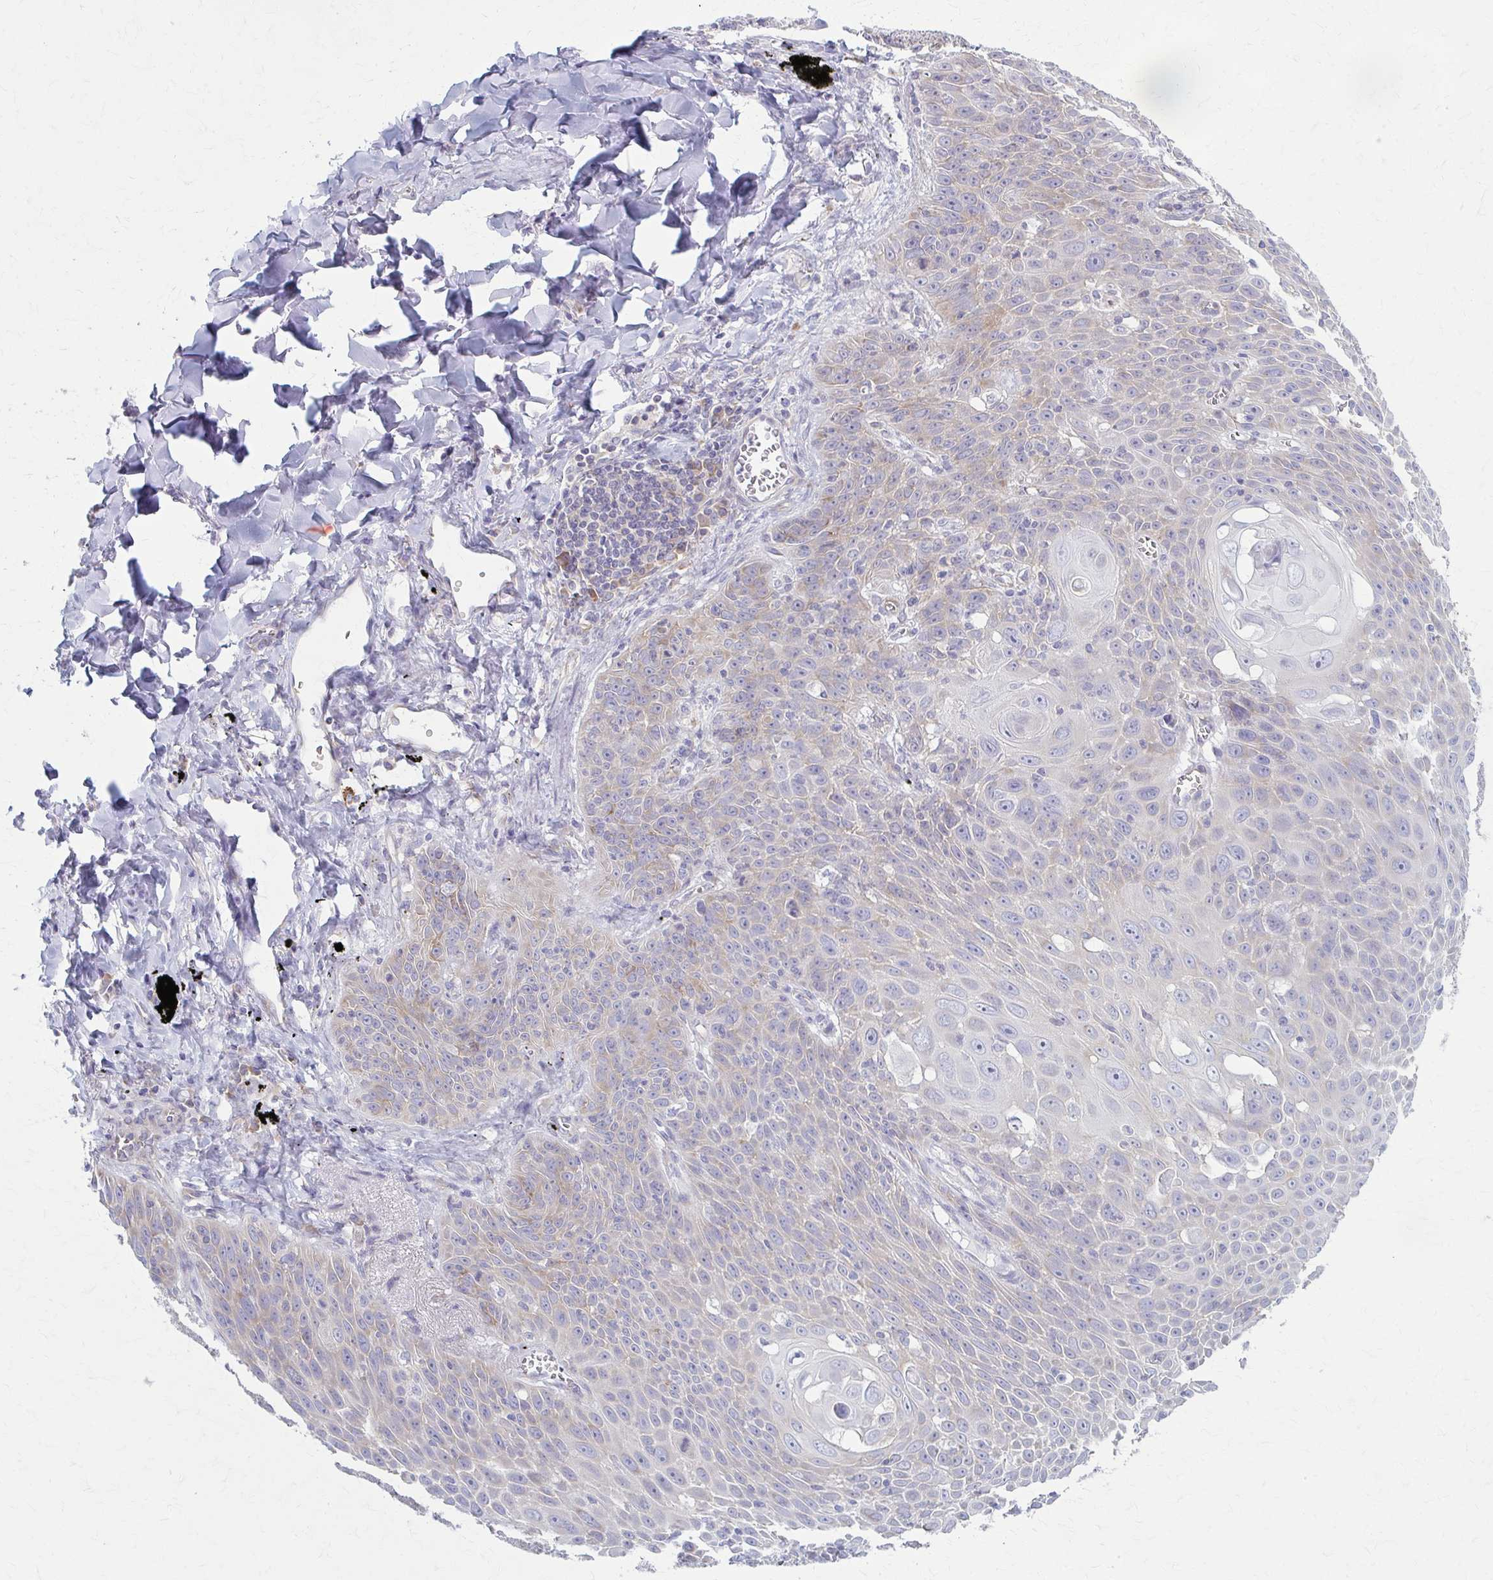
{"staining": {"intensity": "weak", "quantity": "<25%", "location": "cytoplasmic/membranous"}, "tissue": "lung cancer", "cell_type": "Tumor cells", "image_type": "cancer", "snomed": [{"axis": "morphology", "description": "Squamous cell carcinoma, NOS"}, {"axis": "morphology", "description": "Squamous cell carcinoma, metastatic, NOS"}, {"axis": "topography", "description": "Lymph node"}, {"axis": "topography", "description": "Lung"}], "caption": "Human lung cancer (metastatic squamous cell carcinoma) stained for a protein using immunohistochemistry (IHC) shows no positivity in tumor cells.", "gene": "PRKRA", "patient": {"sex": "female", "age": 62}}